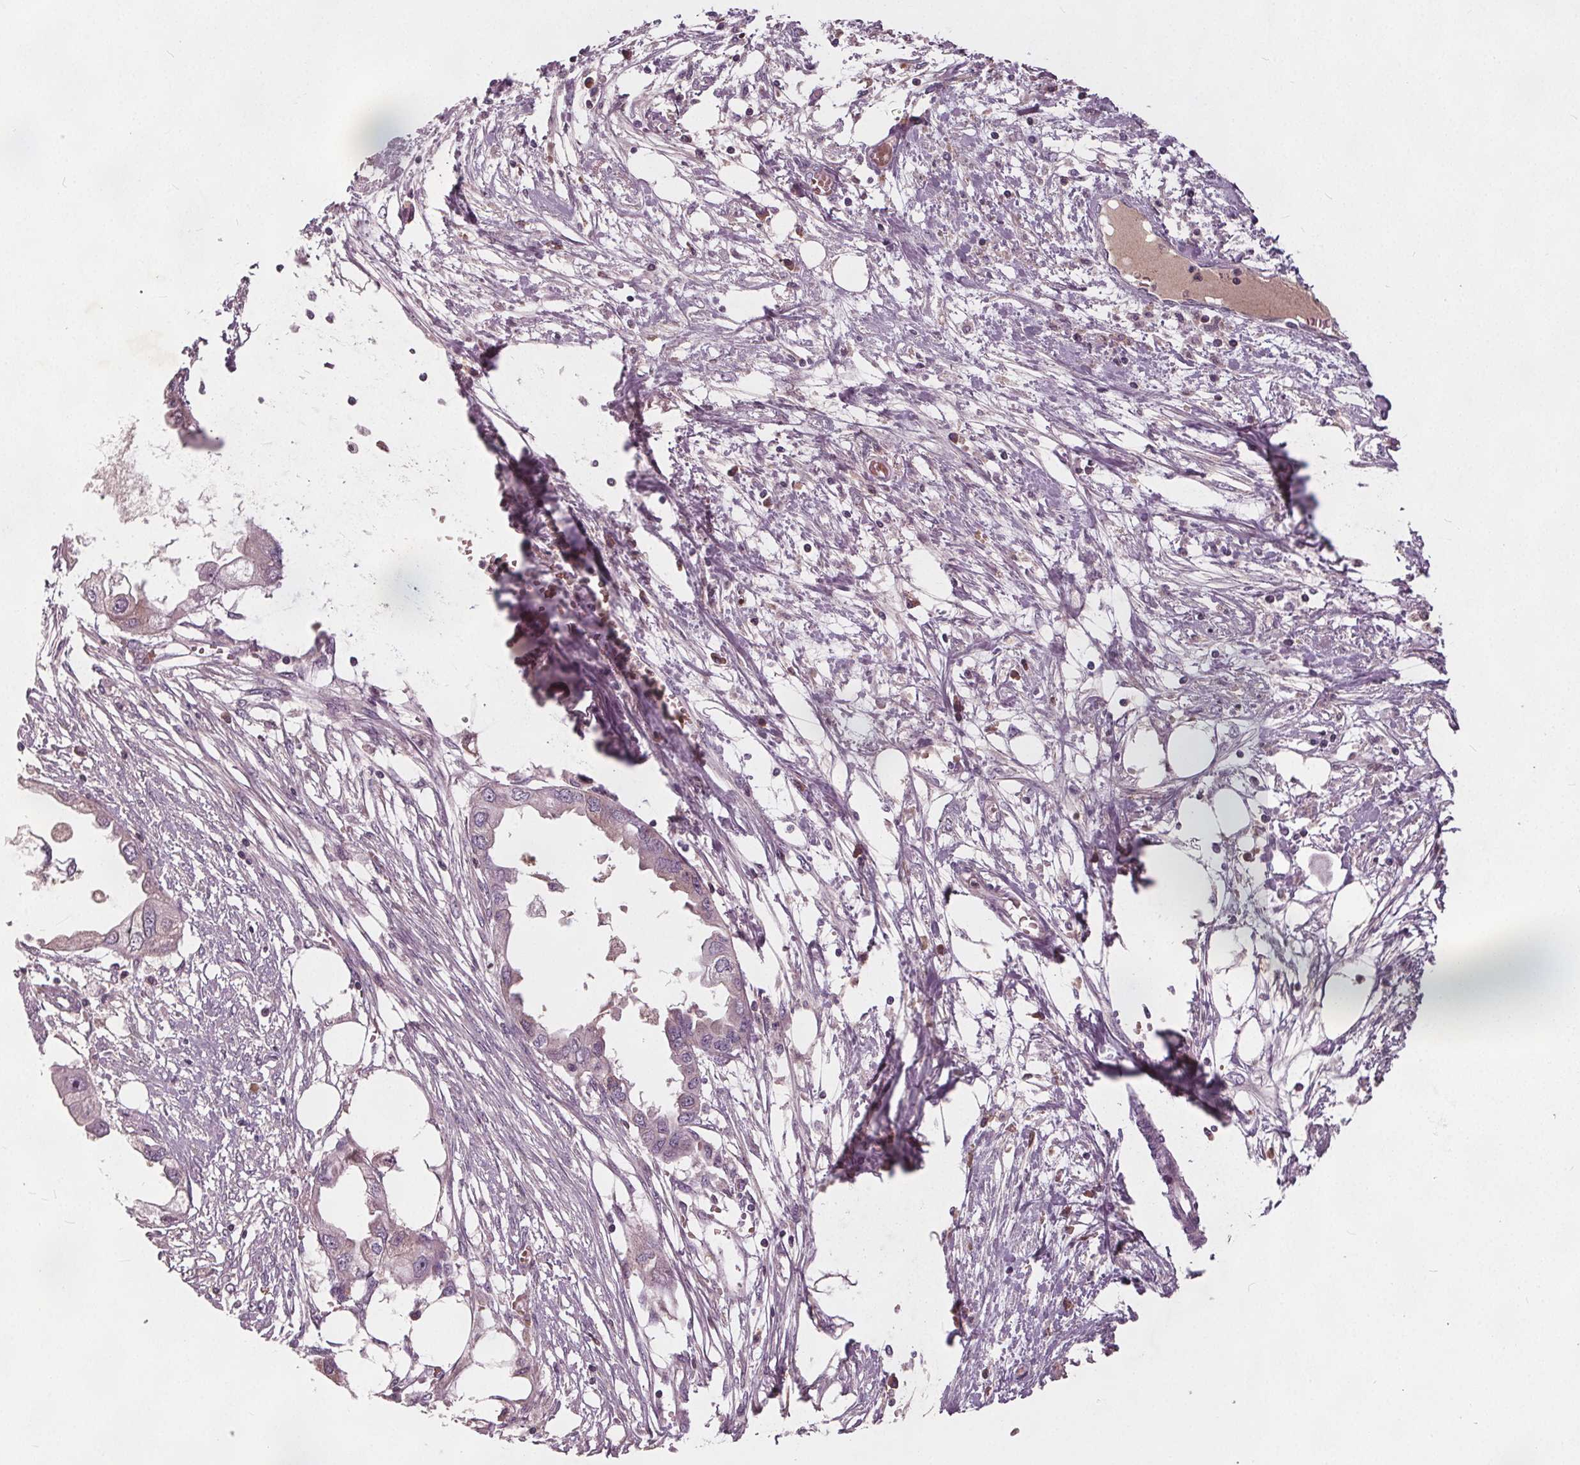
{"staining": {"intensity": "negative", "quantity": "none", "location": "none"}, "tissue": "endometrial cancer", "cell_type": "Tumor cells", "image_type": "cancer", "snomed": [{"axis": "morphology", "description": "Adenocarcinoma, NOS"}, {"axis": "morphology", "description": "Adenocarcinoma, metastatic, NOS"}, {"axis": "topography", "description": "Adipose tissue"}, {"axis": "topography", "description": "Endometrium"}], "caption": "An image of endometrial adenocarcinoma stained for a protein demonstrates no brown staining in tumor cells.", "gene": "PDGFD", "patient": {"sex": "female", "age": 67}}